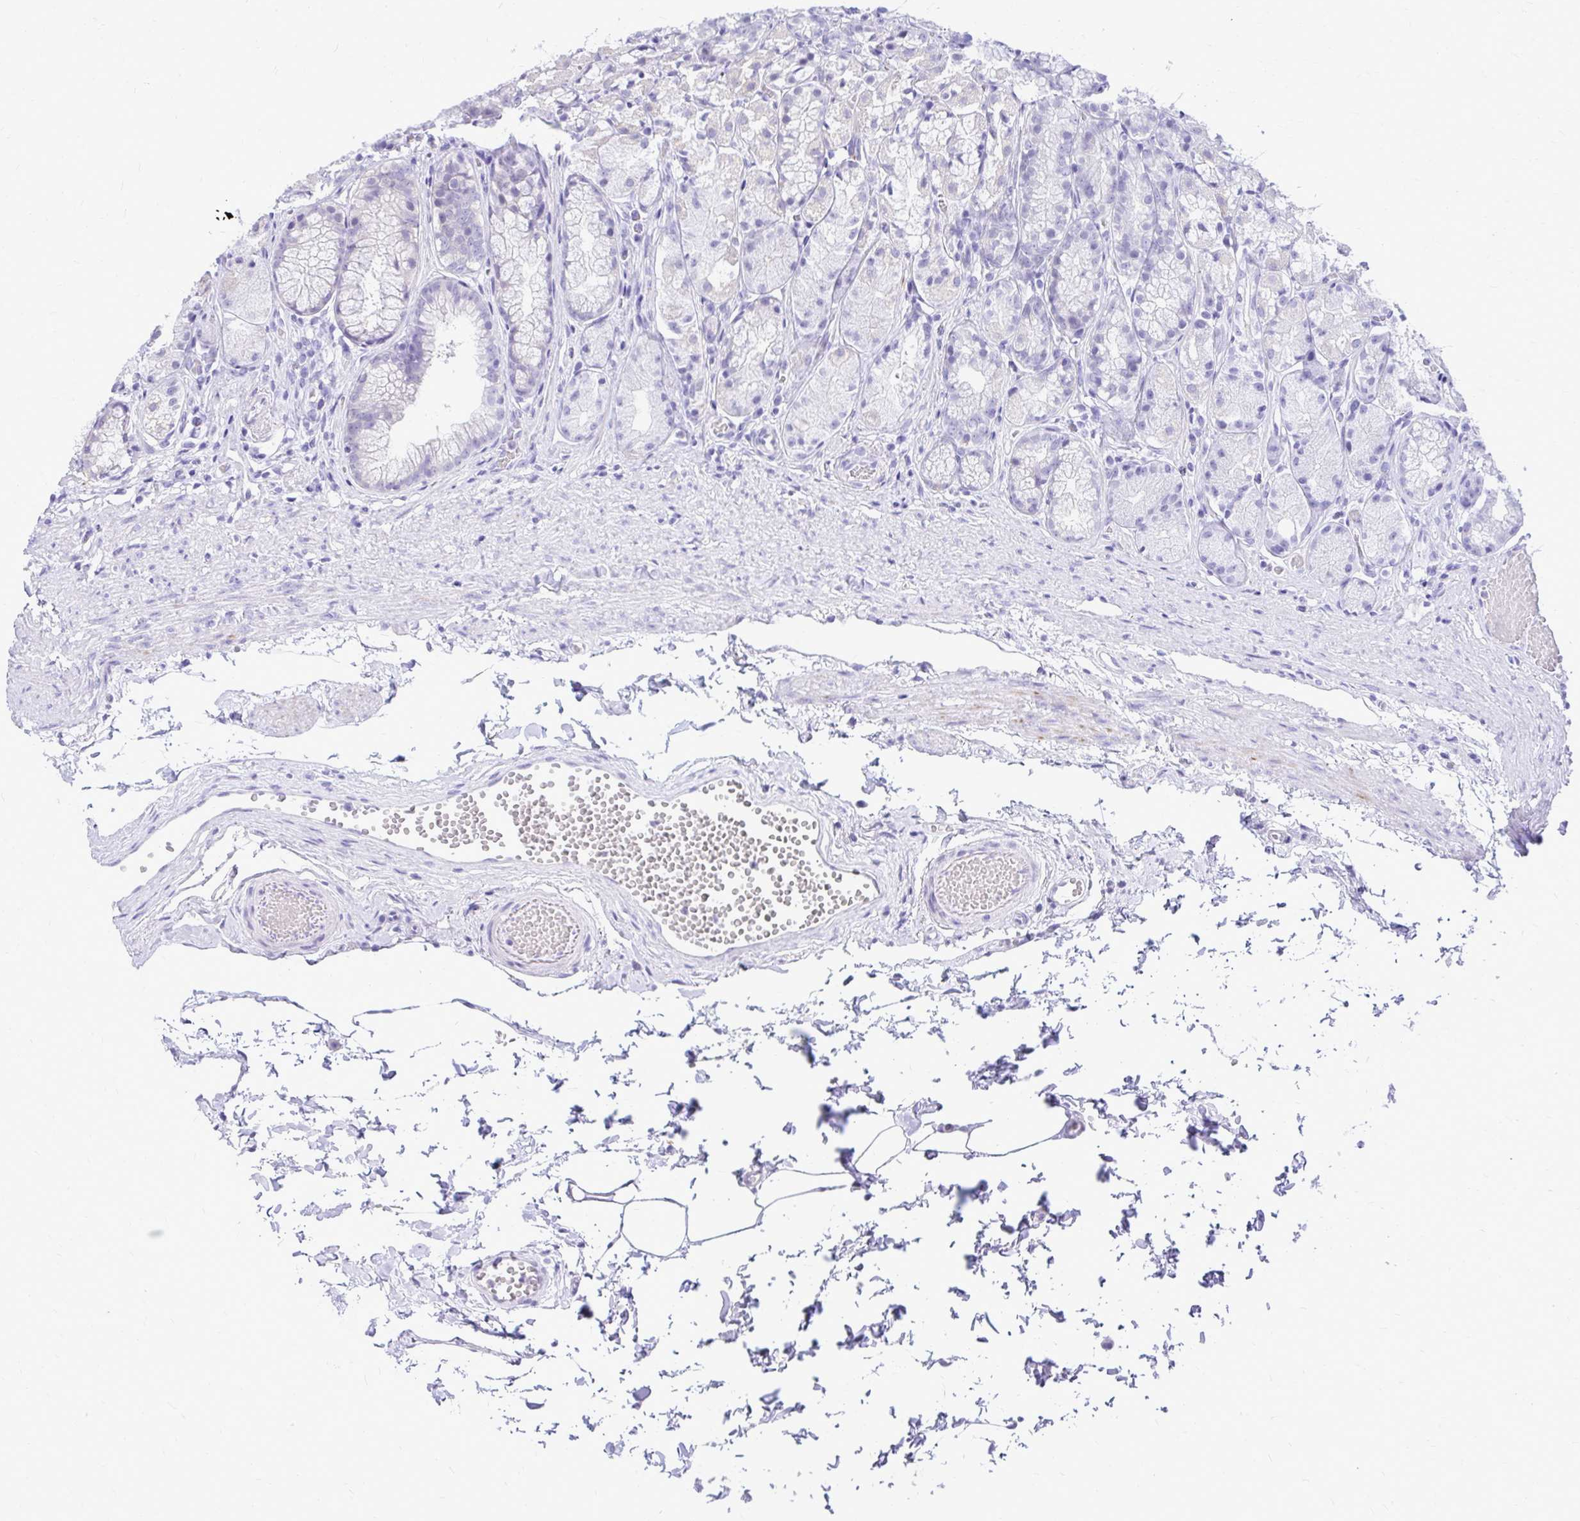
{"staining": {"intensity": "negative", "quantity": "none", "location": "none"}, "tissue": "stomach", "cell_type": "Glandular cells", "image_type": "normal", "snomed": [{"axis": "morphology", "description": "Normal tissue, NOS"}, {"axis": "topography", "description": "Stomach"}], "caption": "Immunohistochemistry of benign stomach exhibits no positivity in glandular cells. (DAB (3,3'-diaminobenzidine) immunohistochemistry with hematoxylin counter stain).", "gene": "ZSWIM9", "patient": {"sex": "male", "age": 70}}